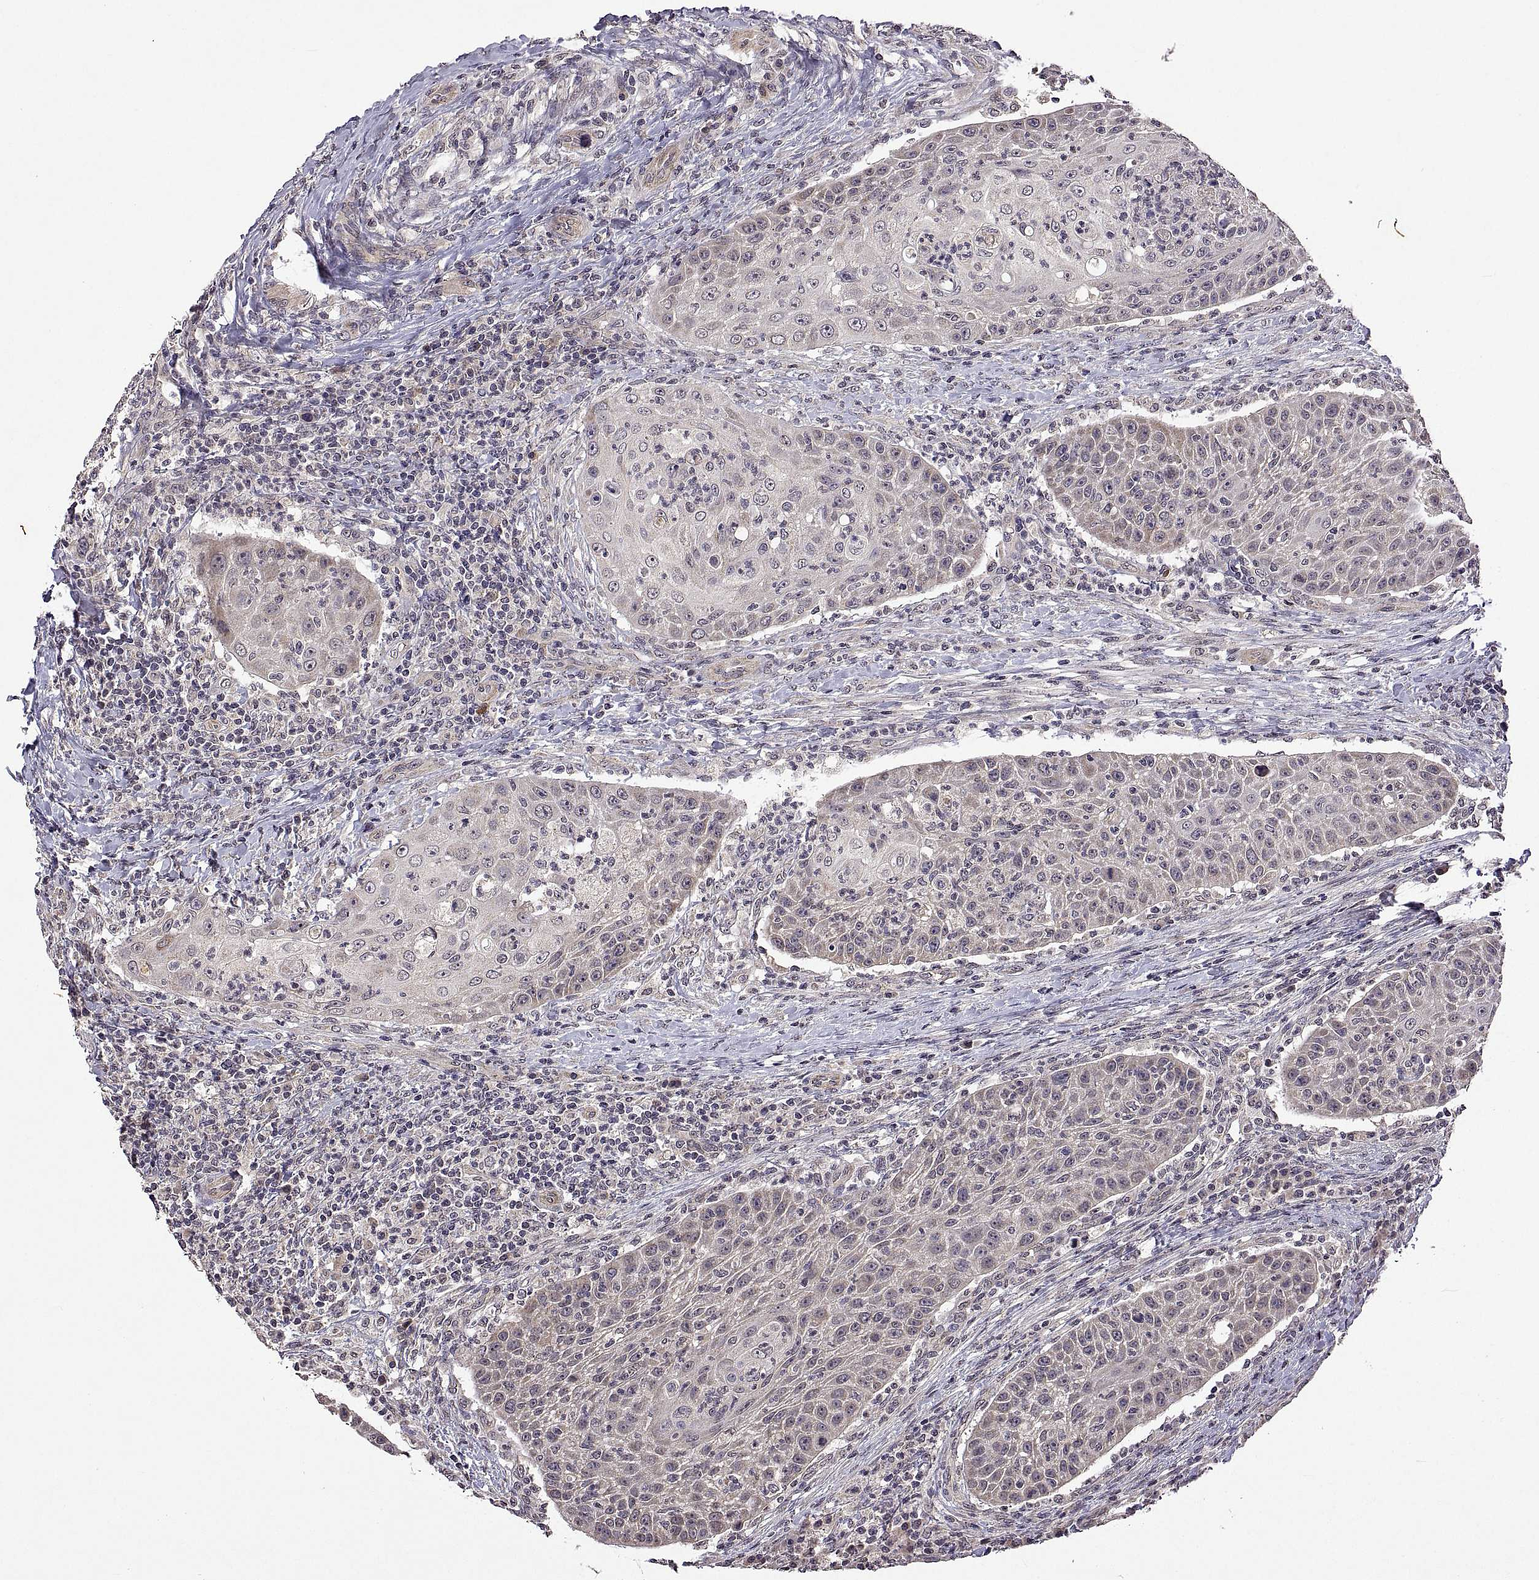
{"staining": {"intensity": "negative", "quantity": "none", "location": "none"}, "tissue": "head and neck cancer", "cell_type": "Tumor cells", "image_type": "cancer", "snomed": [{"axis": "morphology", "description": "Squamous cell carcinoma, NOS"}, {"axis": "topography", "description": "Head-Neck"}], "caption": "Protein analysis of squamous cell carcinoma (head and neck) shows no significant staining in tumor cells. (Immunohistochemistry (ihc), brightfield microscopy, high magnification).", "gene": "LAMA1", "patient": {"sex": "male", "age": 69}}